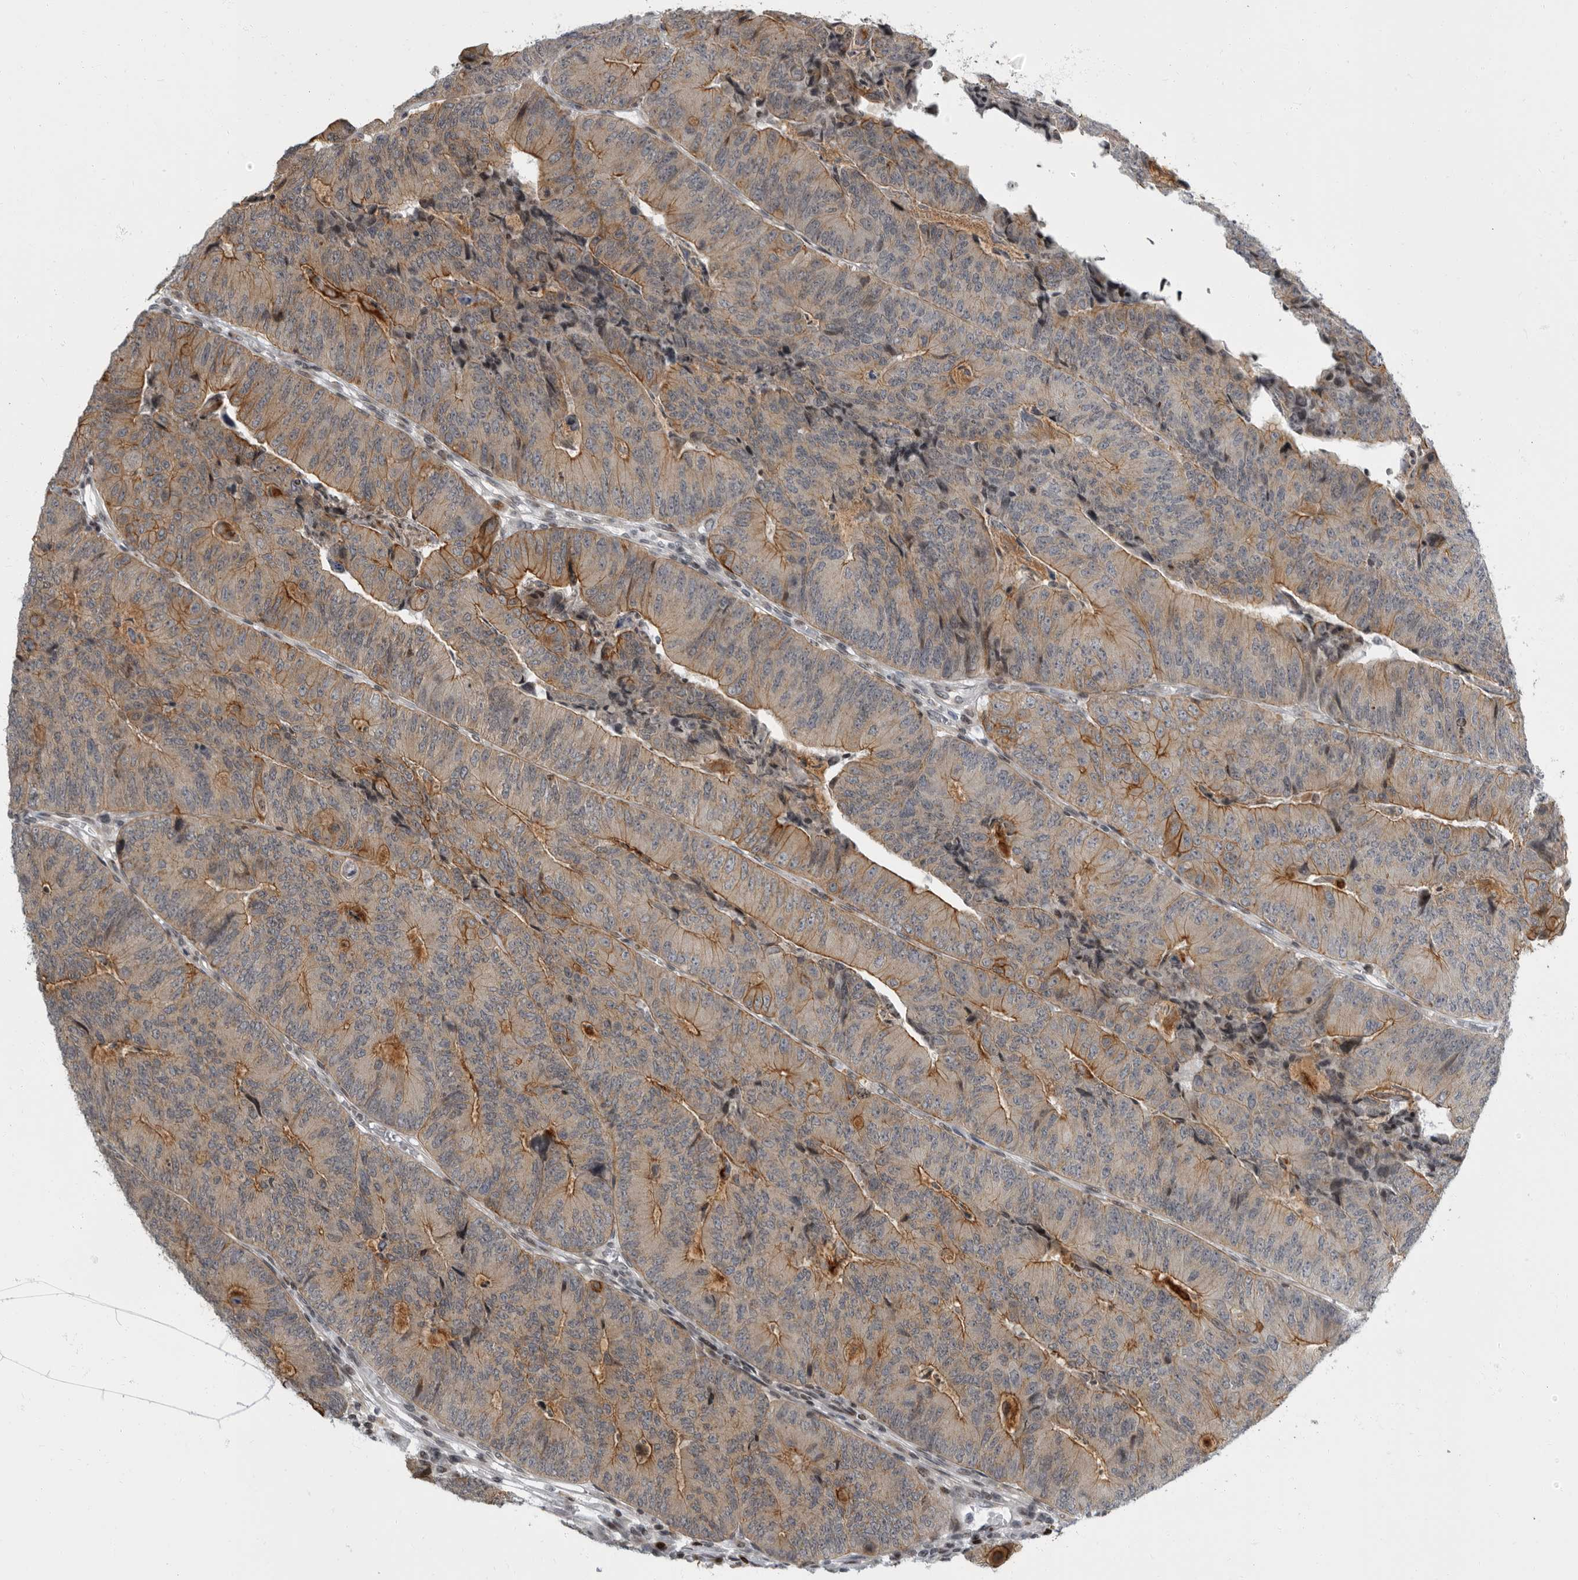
{"staining": {"intensity": "moderate", "quantity": ">75%", "location": "cytoplasmic/membranous"}, "tissue": "colorectal cancer", "cell_type": "Tumor cells", "image_type": "cancer", "snomed": [{"axis": "morphology", "description": "Adenocarcinoma, NOS"}, {"axis": "topography", "description": "Colon"}], "caption": "Immunohistochemical staining of colorectal cancer (adenocarcinoma) demonstrates moderate cytoplasmic/membranous protein staining in approximately >75% of tumor cells.", "gene": "EVI5", "patient": {"sex": "female", "age": 67}}